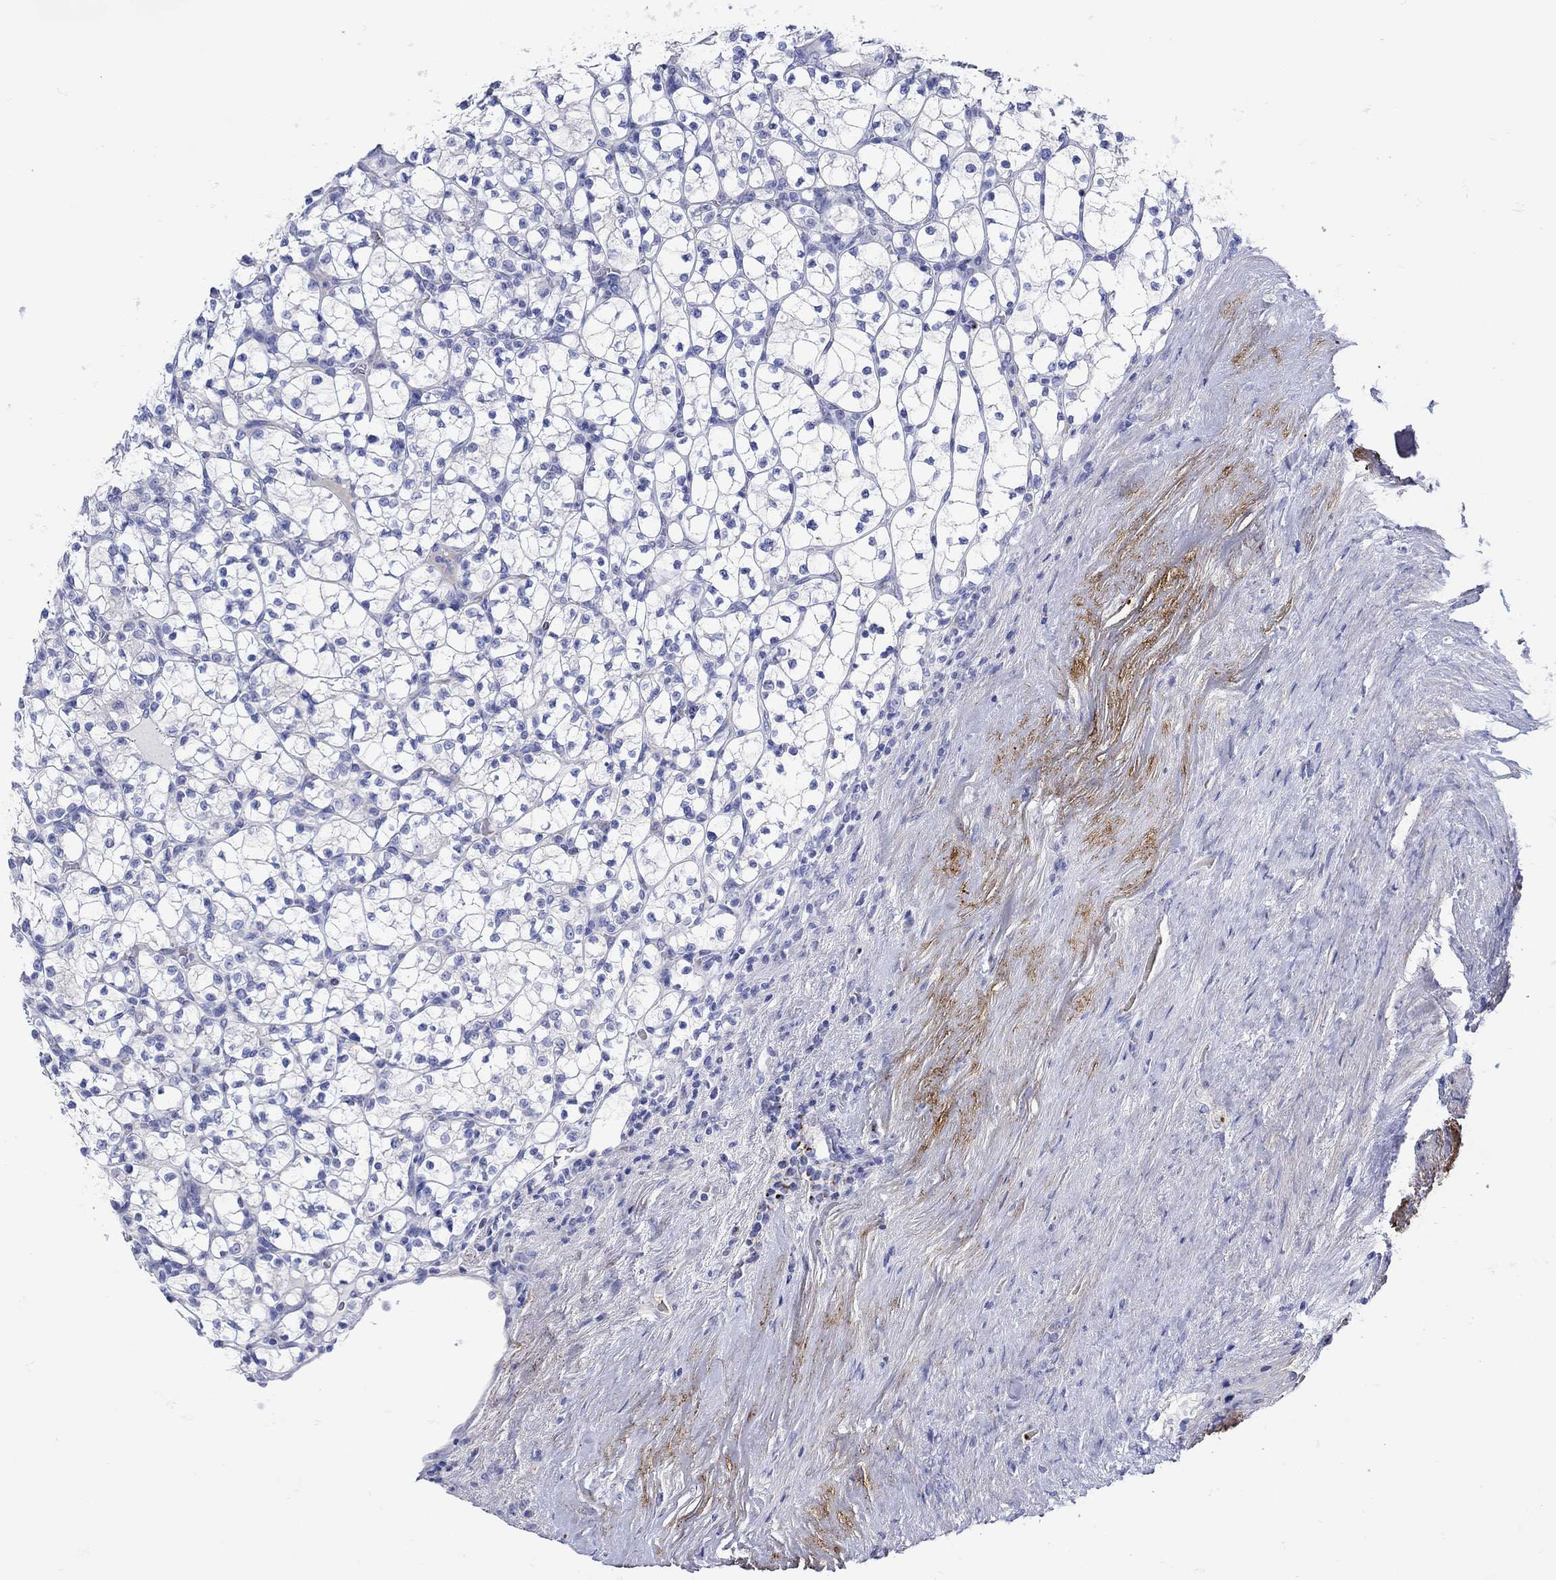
{"staining": {"intensity": "negative", "quantity": "none", "location": "none"}, "tissue": "renal cancer", "cell_type": "Tumor cells", "image_type": "cancer", "snomed": [{"axis": "morphology", "description": "Adenocarcinoma, NOS"}, {"axis": "topography", "description": "Kidney"}], "caption": "There is no significant positivity in tumor cells of adenocarcinoma (renal).", "gene": "ANKMY1", "patient": {"sex": "female", "age": 89}}